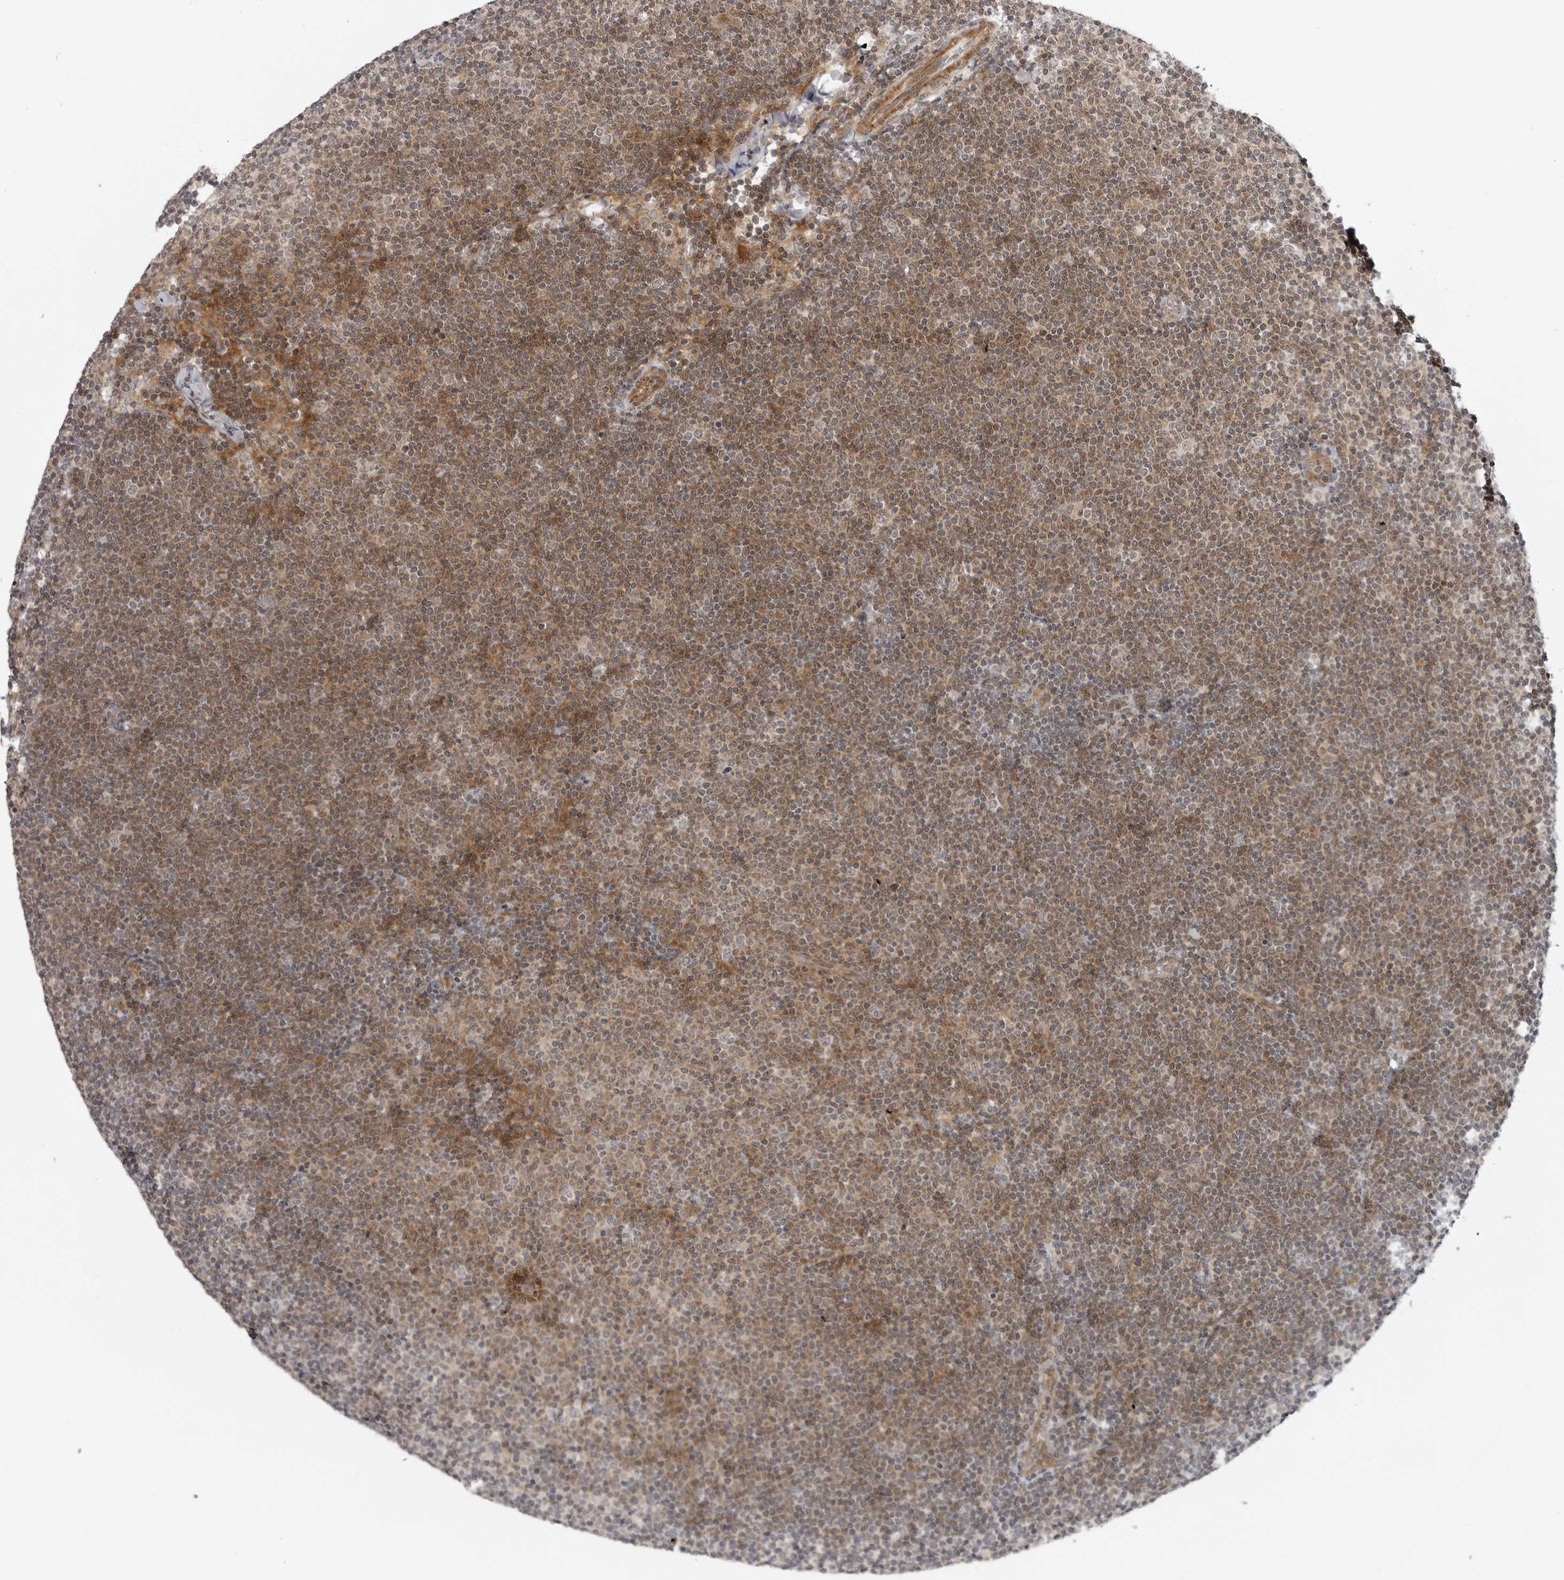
{"staining": {"intensity": "moderate", "quantity": "25%-75%", "location": "cytoplasmic/membranous"}, "tissue": "lymphoma", "cell_type": "Tumor cells", "image_type": "cancer", "snomed": [{"axis": "morphology", "description": "Malignant lymphoma, non-Hodgkin's type, Low grade"}, {"axis": "topography", "description": "Lymph node"}], "caption": "Protein expression analysis of human malignant lymphoma, non-Hodgkin's type (low-grade) reveals moderate cytoplasmic/membranous expression in approximately 25%-75% of tumor cells. (DAB (3,3'-diaminobenzidine) IHC with brightfield microscopy, high magnification).", "gene": "ADAMTS5", "patient": {"sex": "female", "age": 53}}